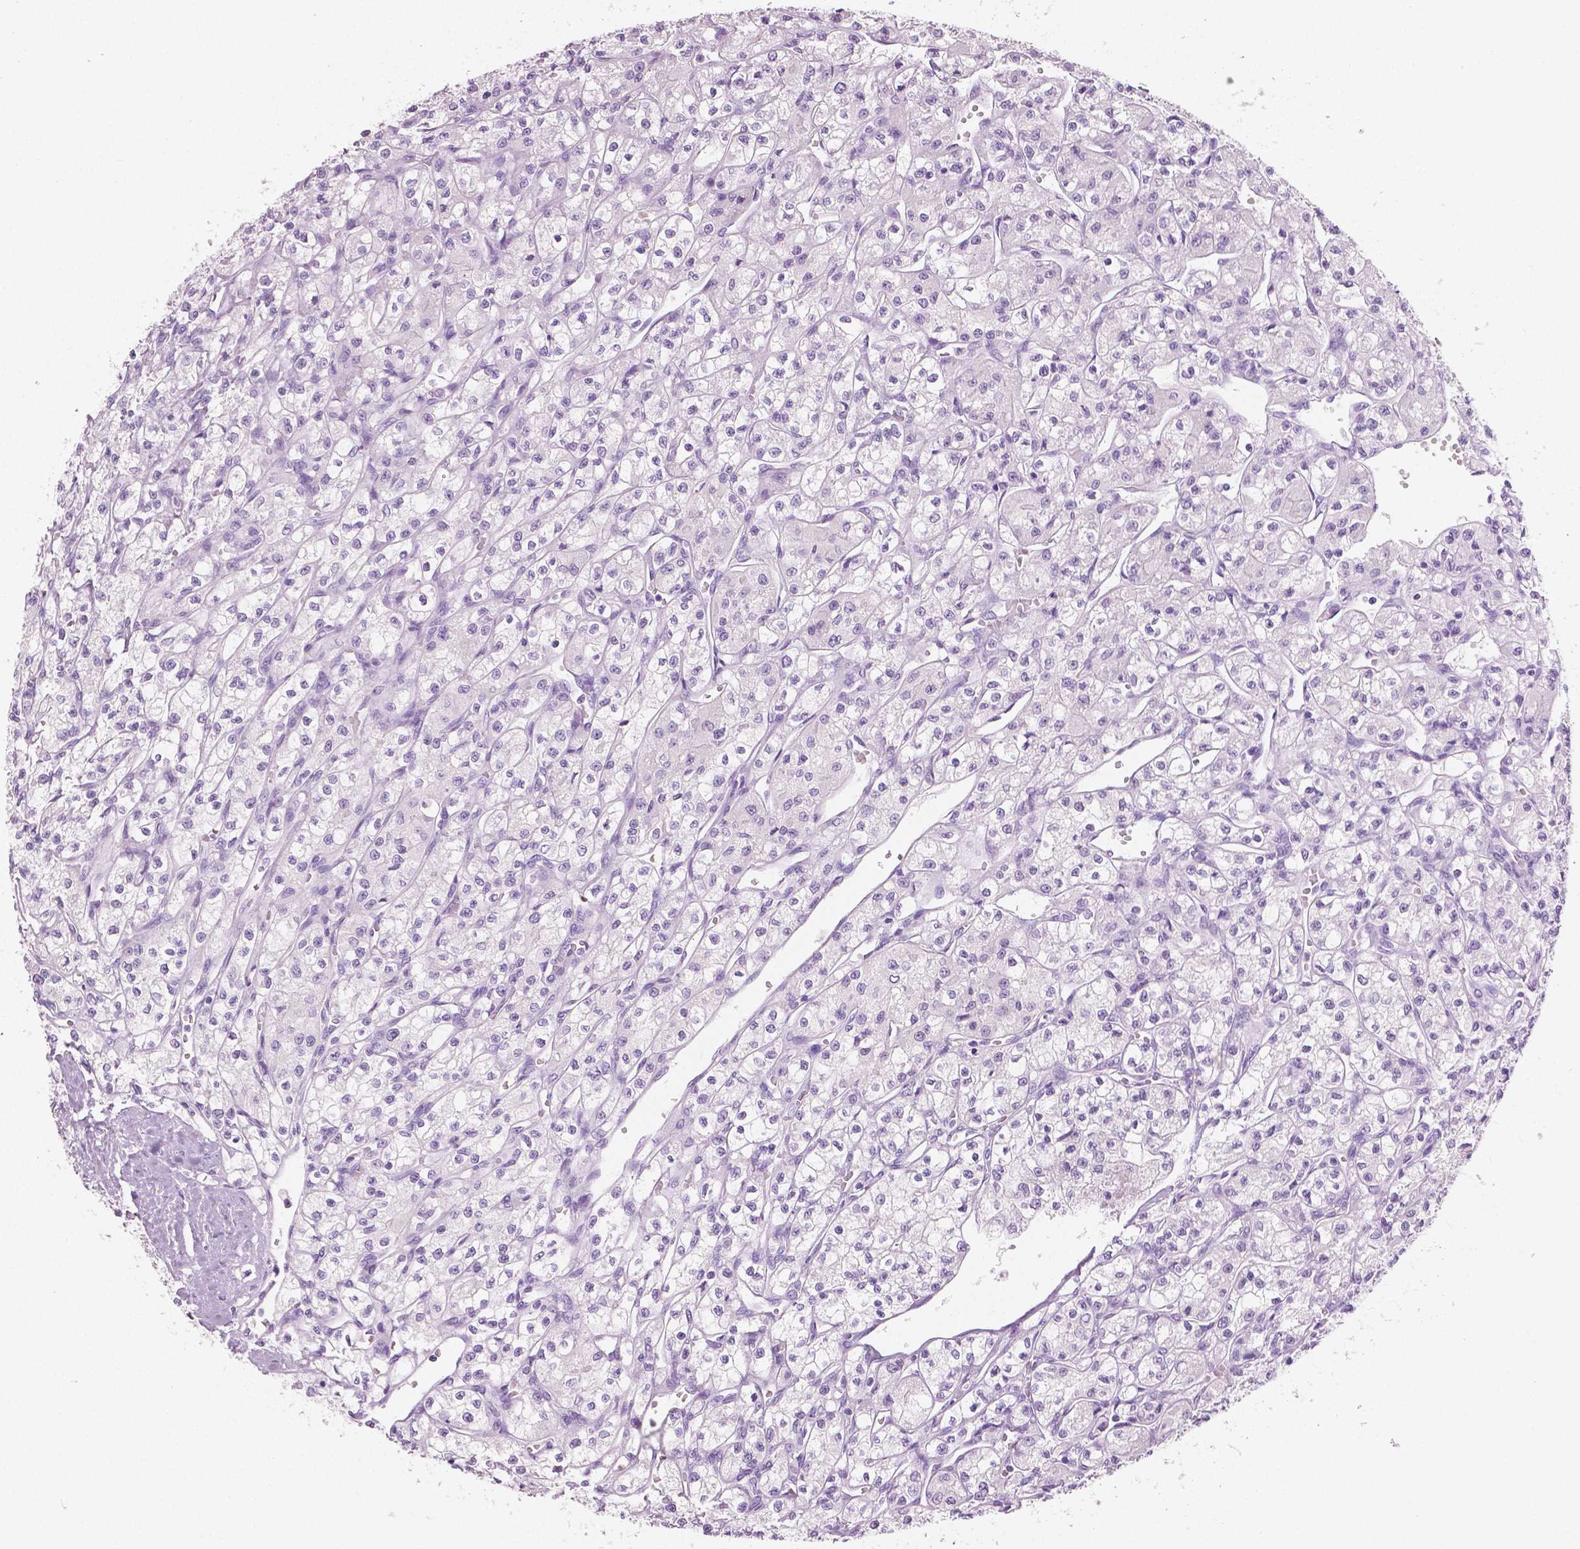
{"staining": {"intensity": "negative", "quantity": "none", "location": "none"}, "tissue": "renal cancer", "cell_type": "Tumor cells", "image_type": "cancer", "snomed": [{"axis": "morphology", "description": "Adenocarcinoma, NOS"}, {"axis": "topography", "description": "Kidney"}], "caption": "An image of human renal cancer is negative for staining in tumor cells.", "gene": "PLIN4", "patient": {"sex": "female", "age": 70}}